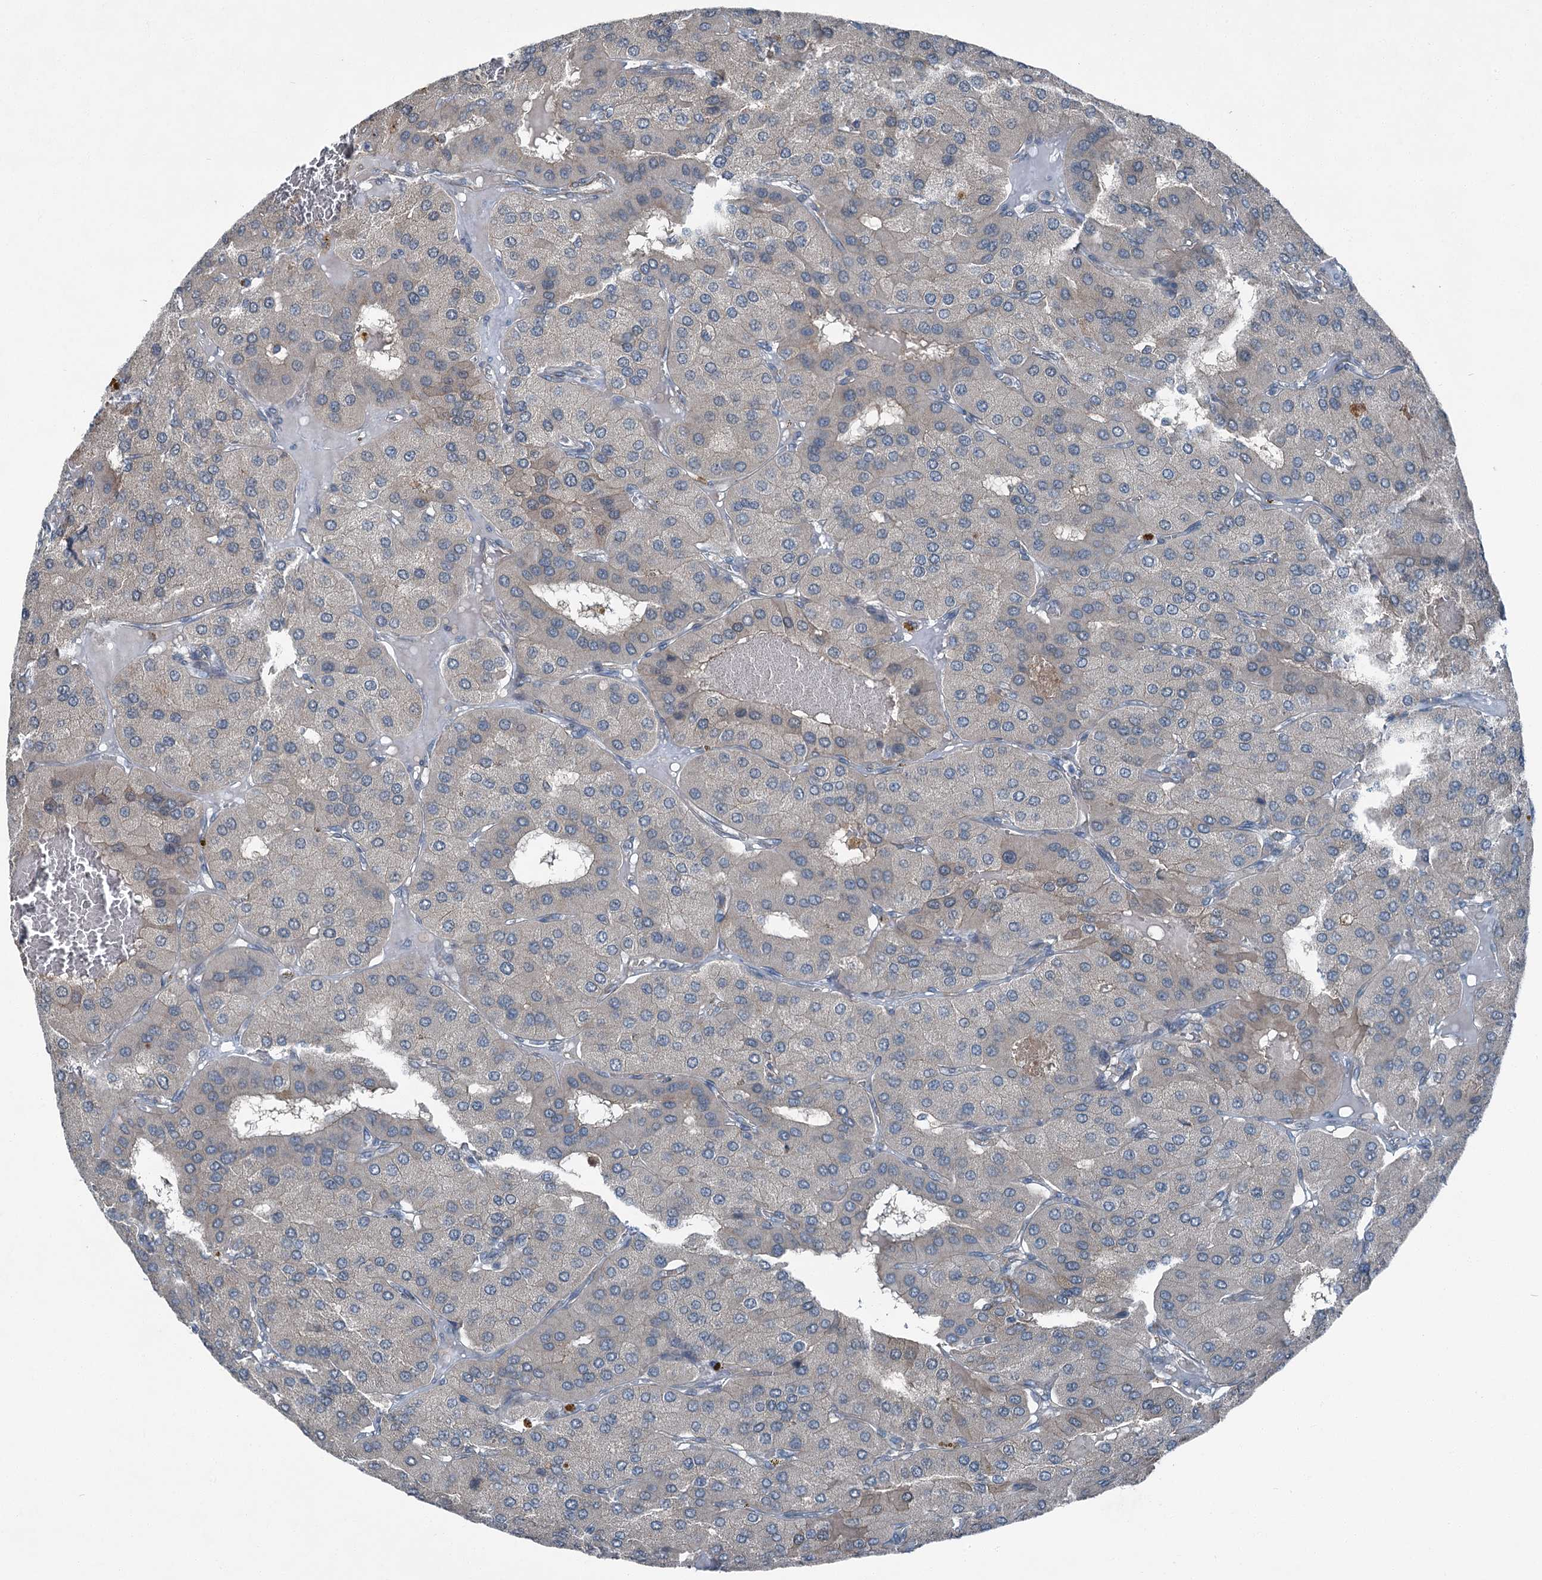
{"staining": {"intensity": "weak", "quantity": "<25%", "location": "cytoplasmic/membranous"}, "tissue": "parathyroid gland", "cell_type": "Glandular cells", "image_type": "normal", "snomed": [{"axis": "morphology", "description": "Normal tissue, NOS"}, {"axis": "morphology", "description": "Adenoma, NOS"}, {"axis": "topography", "description": "Parathyroid gland"}], "caption": "The photomicrograph reveals no significant expression in glandular cells of parathyroid gland.", "gene": "AXL", "patient": {"sex": "female", "age": 86}}